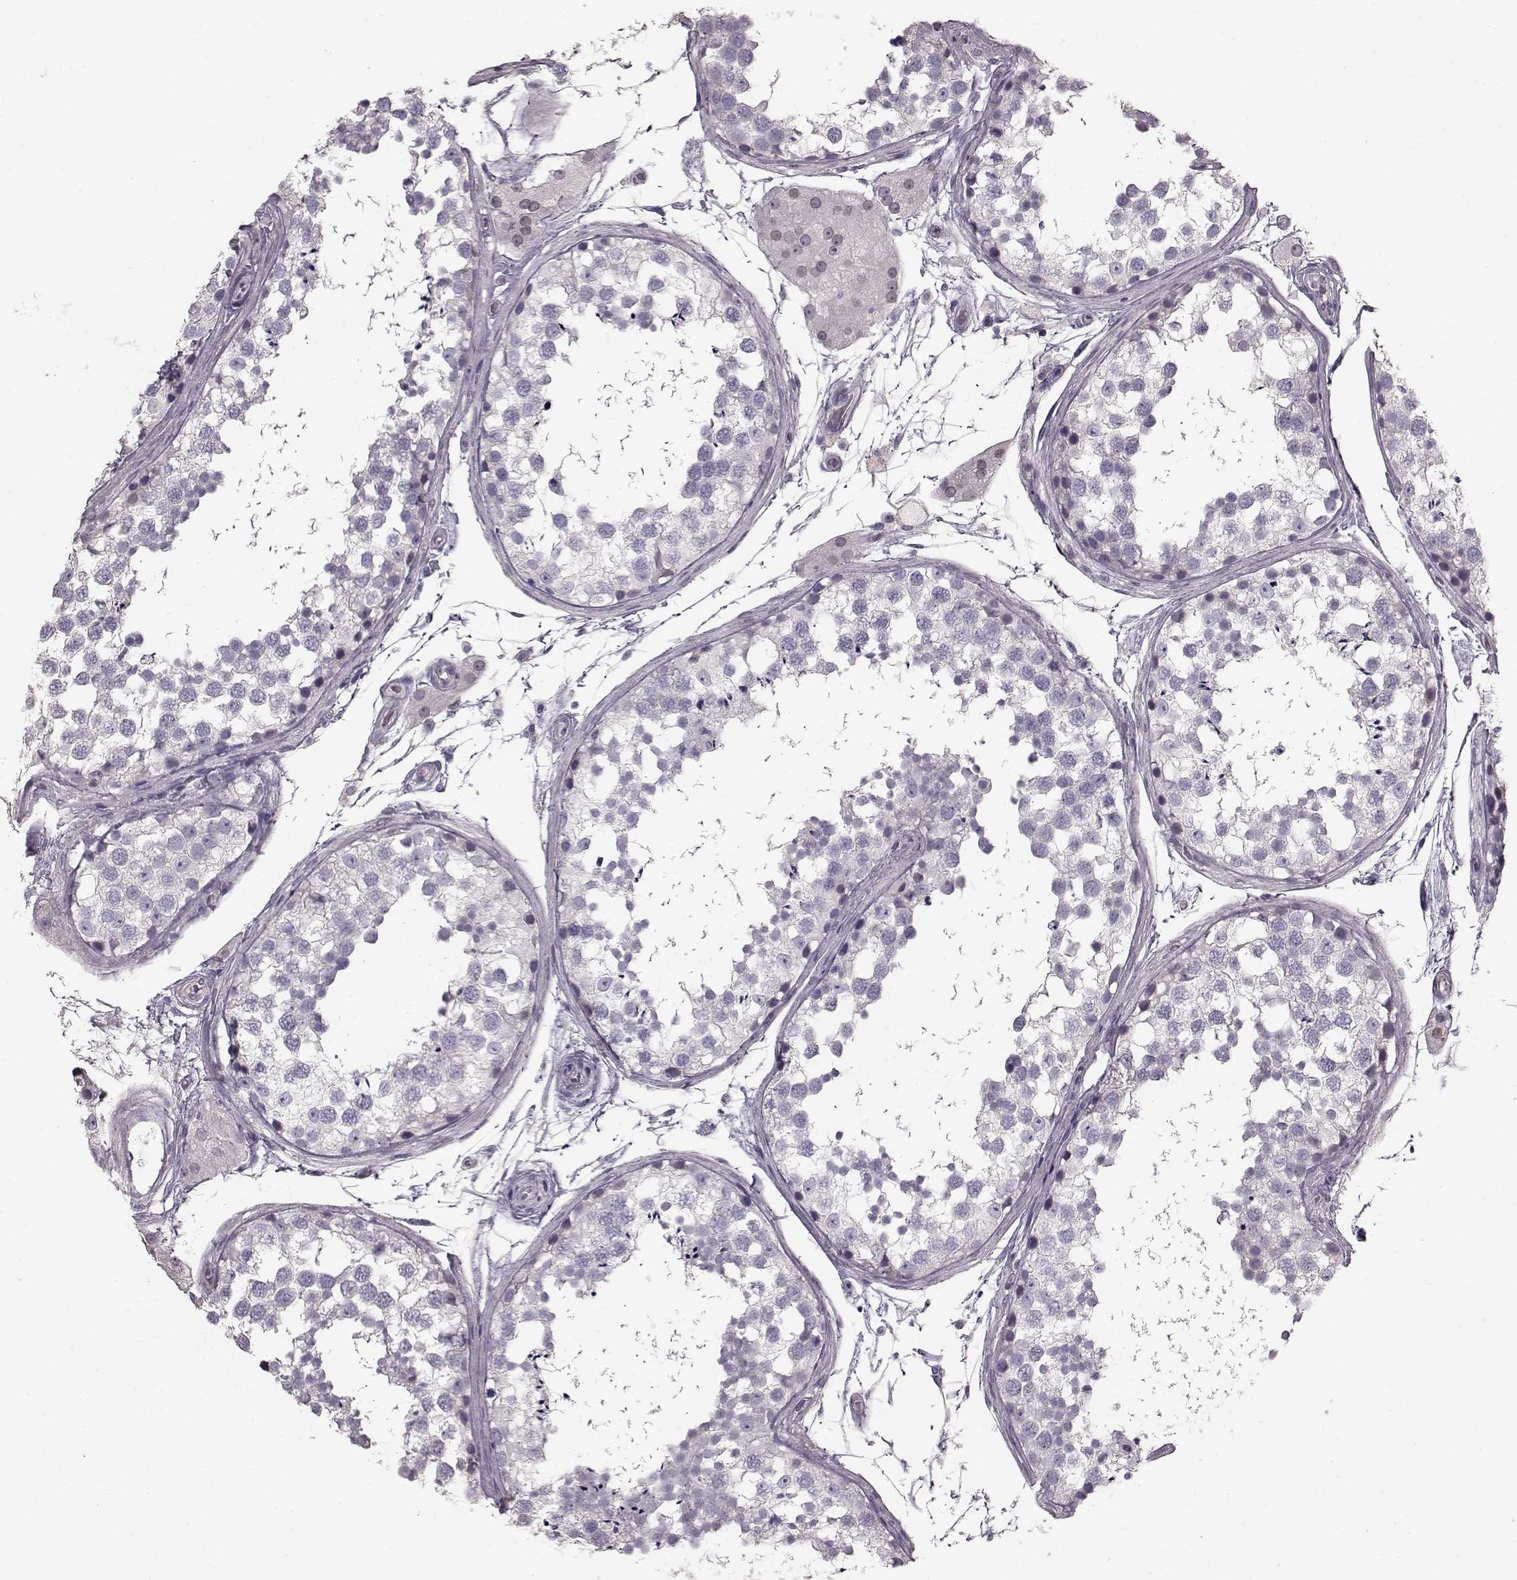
{"staining": {"intensity": "negative", "quantity": "none", "location": "none"}, "tissue": "testis", "cell_type": "Cells in seminiferous ducts", "image_type": "normal", "snomed": [{"axis": "morphology", "description": "Normal tissue, NOS"}, {"axis": "morphology", "description": "Seminoma, NOS"}, {"axis": "topography", "description": "Testis"}], "caption": "Testis stained for a protein using IHC shows no expression cells in seminiferous ducts.", "gene": "TCHHL1", "patient": {"sex": "male", "age": 65}}